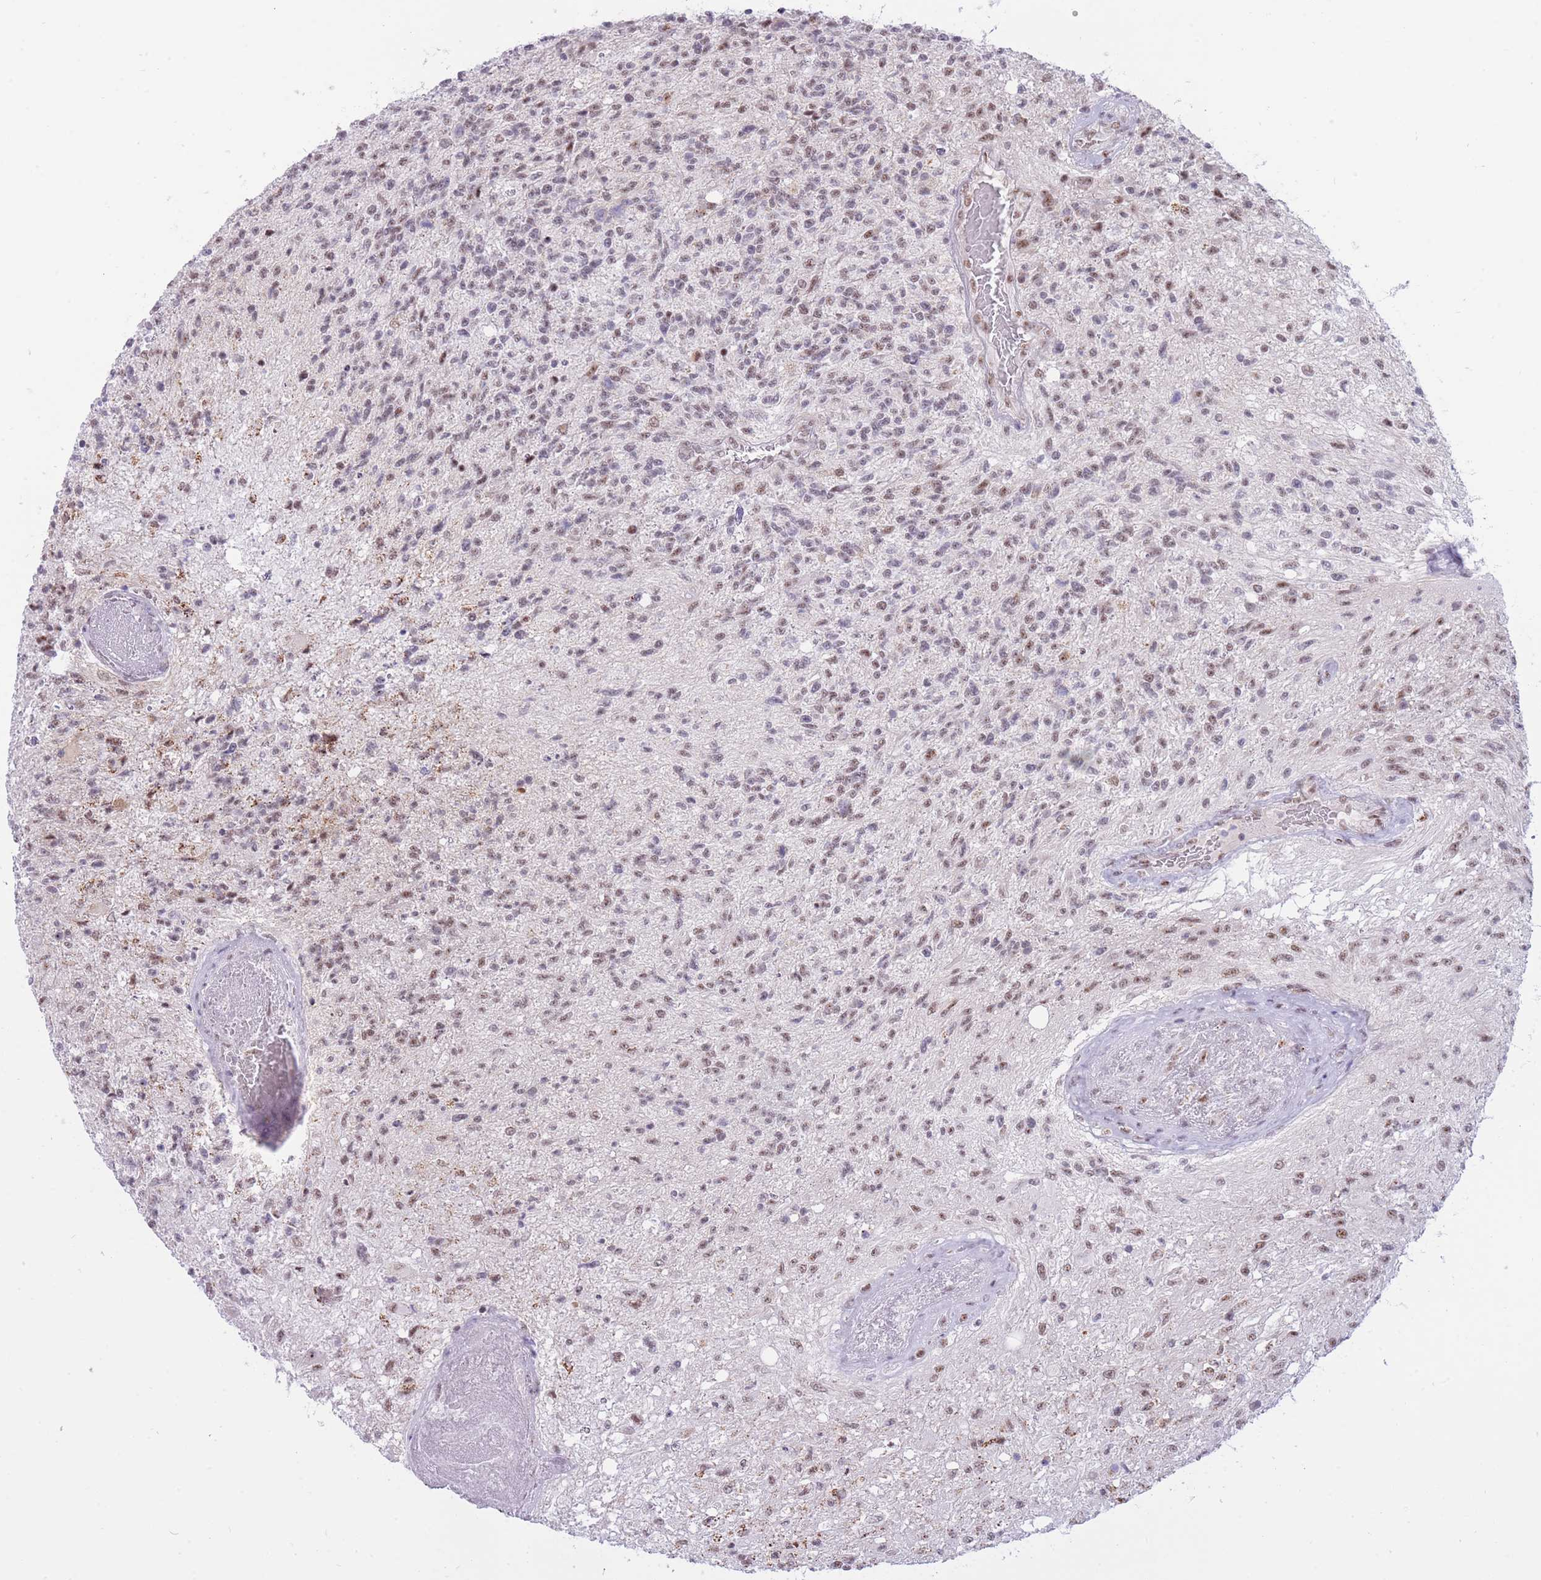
{"staining": {"intensity": "moderate", "quantity": "<25%", "location": "nuclear"}, "tissue": "glioma", "cell_type": "Tumor cells", "image_type": "cancer", "snomed": [{"axis": "morphology", "description": "Glioma, malignant, High grade"}, {"axis": "topography", "description": "Brain"}], "caption": "Immunohistochemical staining of human high-grade glioma (malignant) shows low levels of moderate nuclear protein expression in about <25% of tumor cells.", "gene": "CYP2B6", "patient": {"sex": "male", "age": 56}}